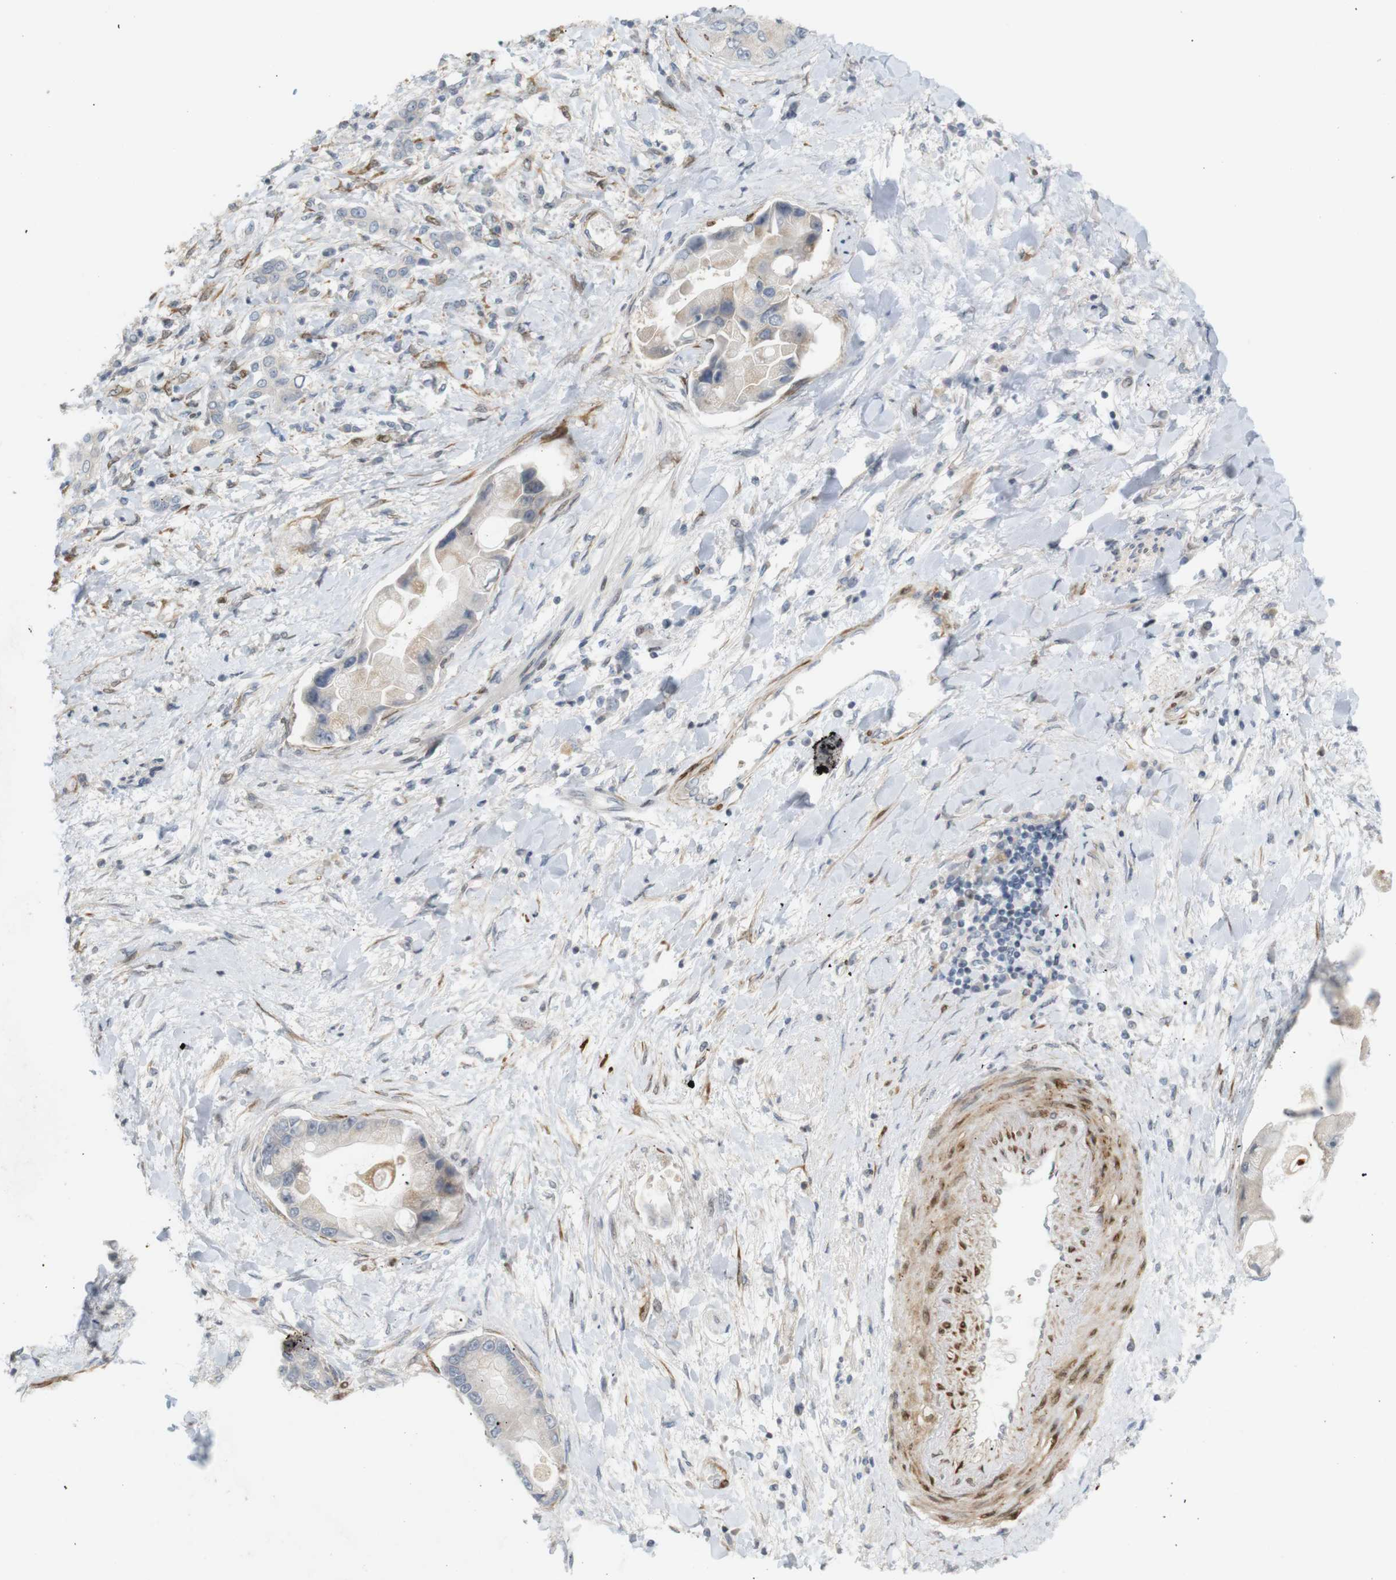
{"staining": {"intensity": "negative", "quantity": "none", "location": "none"}, "tissue": "liver cancer", "cell_type": "Tumor cells", "image_type": "cancer", "snomed": [{"axis": "morphology", "description": "Cholangiocarcinoma"}, {"axis": "topography", "description": "Liver"}], "caption": "There is no significant positivity in tumor cells of cholangiocarcinoma (liver). (DAB IHC with hematoxylin counter stain).", "gene": "PPP1R14A", "patient": {"sex": "male", "age": 50}}